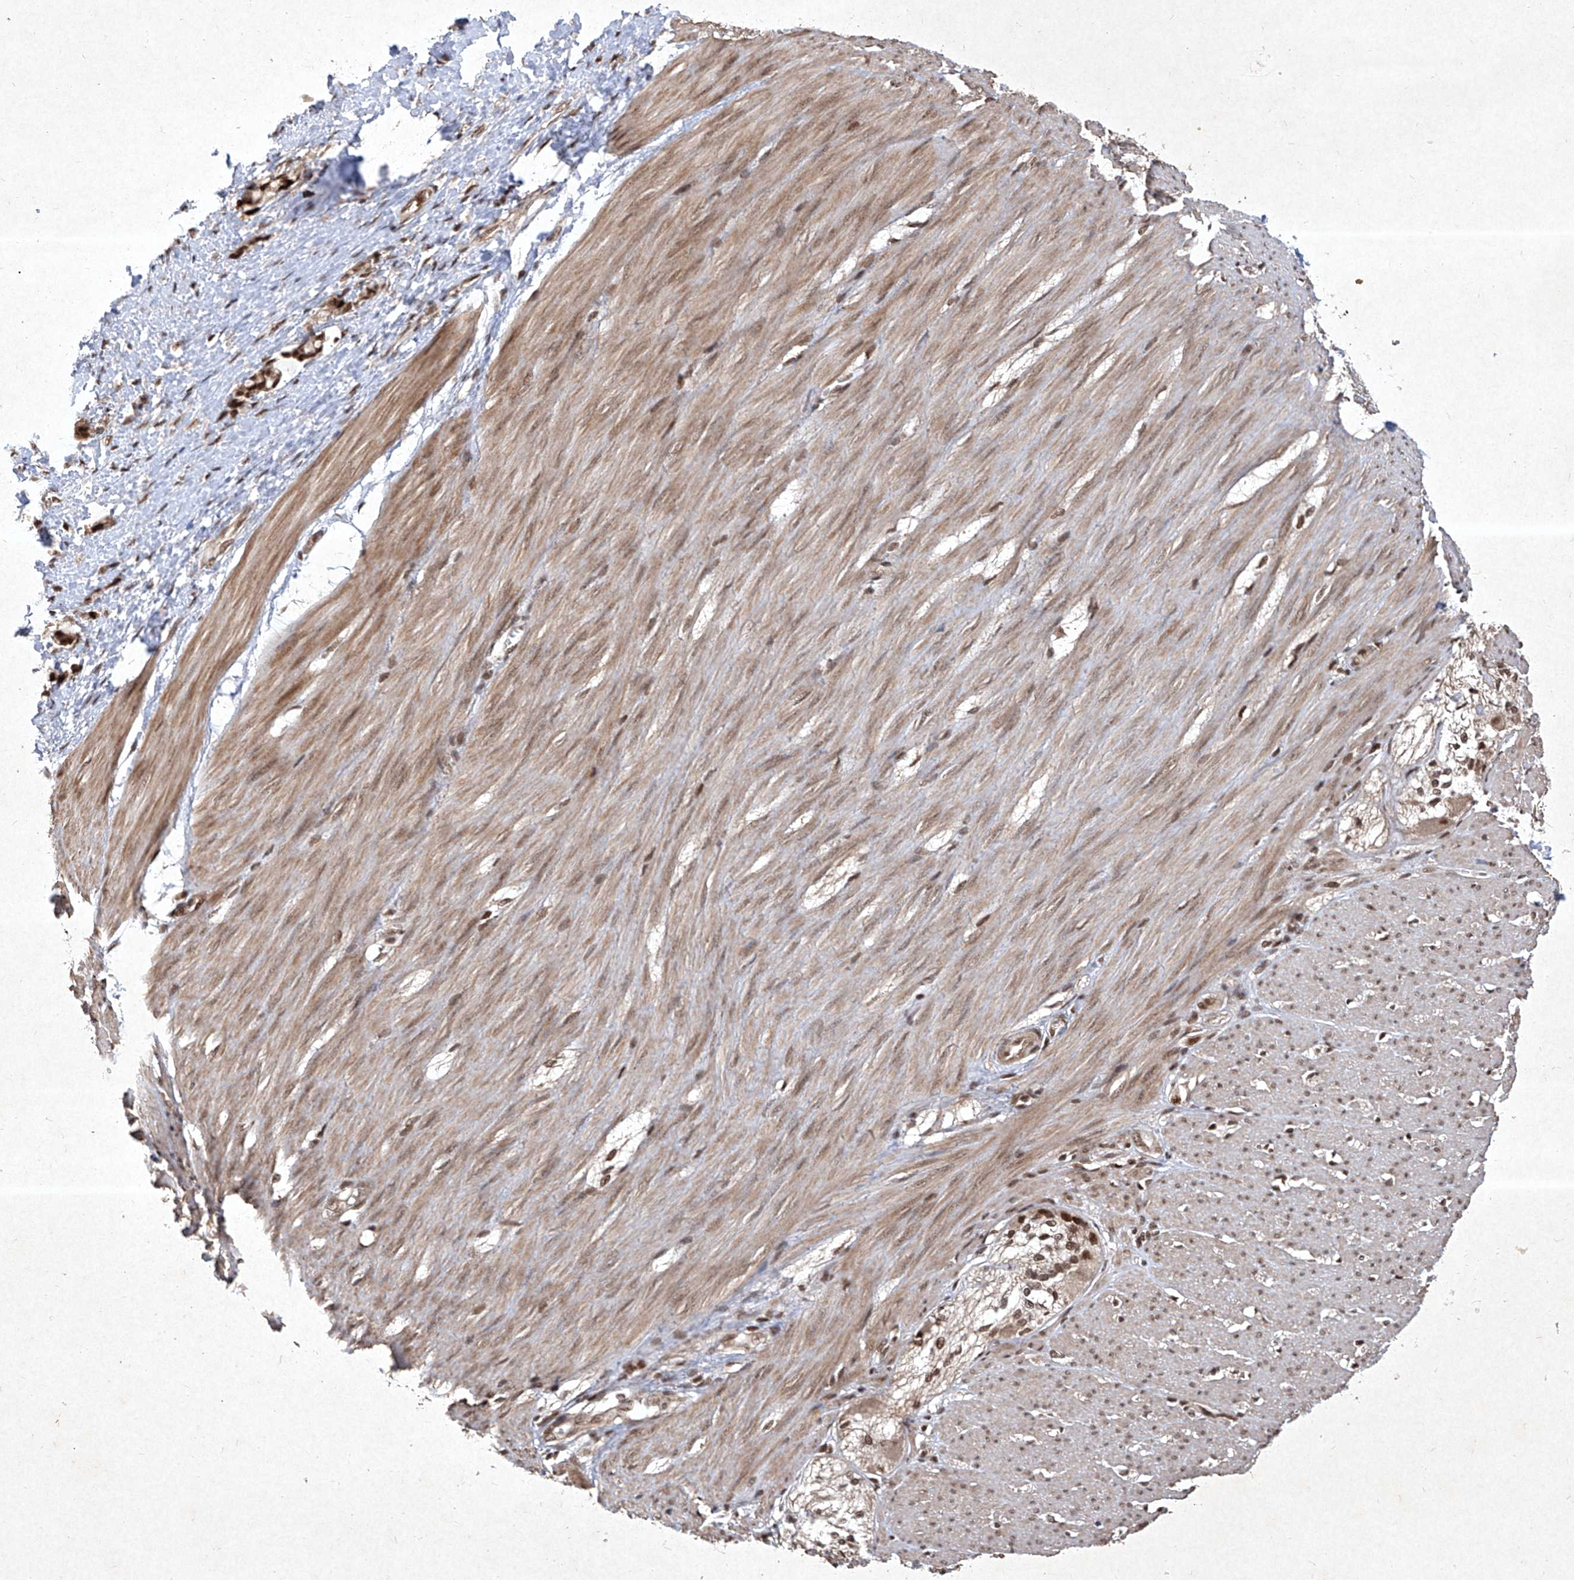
{"staining": {"intensity": "moderate", "quantity": ">75%", "location": "cytoplasmic/membranous,nuclear"}, "tissue": "smooth muscle", "cell_type": "Smooth muscle cells", "image_type": "normal", "snomed": [{"axis": "morphology", "description": "Normal tissue, NOS"}, {"axis": "morphology", "description": "Adenocarcinoma, NOS"}, {"axis": "topography", "description": "Colon"}, {"axis": "topography", "description": "Peripheral nerve tissue"}], "caption": "Smooth muscle was stained to show a protein in brown. There is medium levels of moderate cytoplasmic/membranous,nuclear expression in about >75% of smooth muscle cells. The protein of interest is stained brown, and the nuclei are stained in blue (DAB (3,3'-diaminobenzidine) IHC with brightfield microscopy, high magnification).", "gene": "IRF2", "patient": {"sex": "male", "age": 14}}